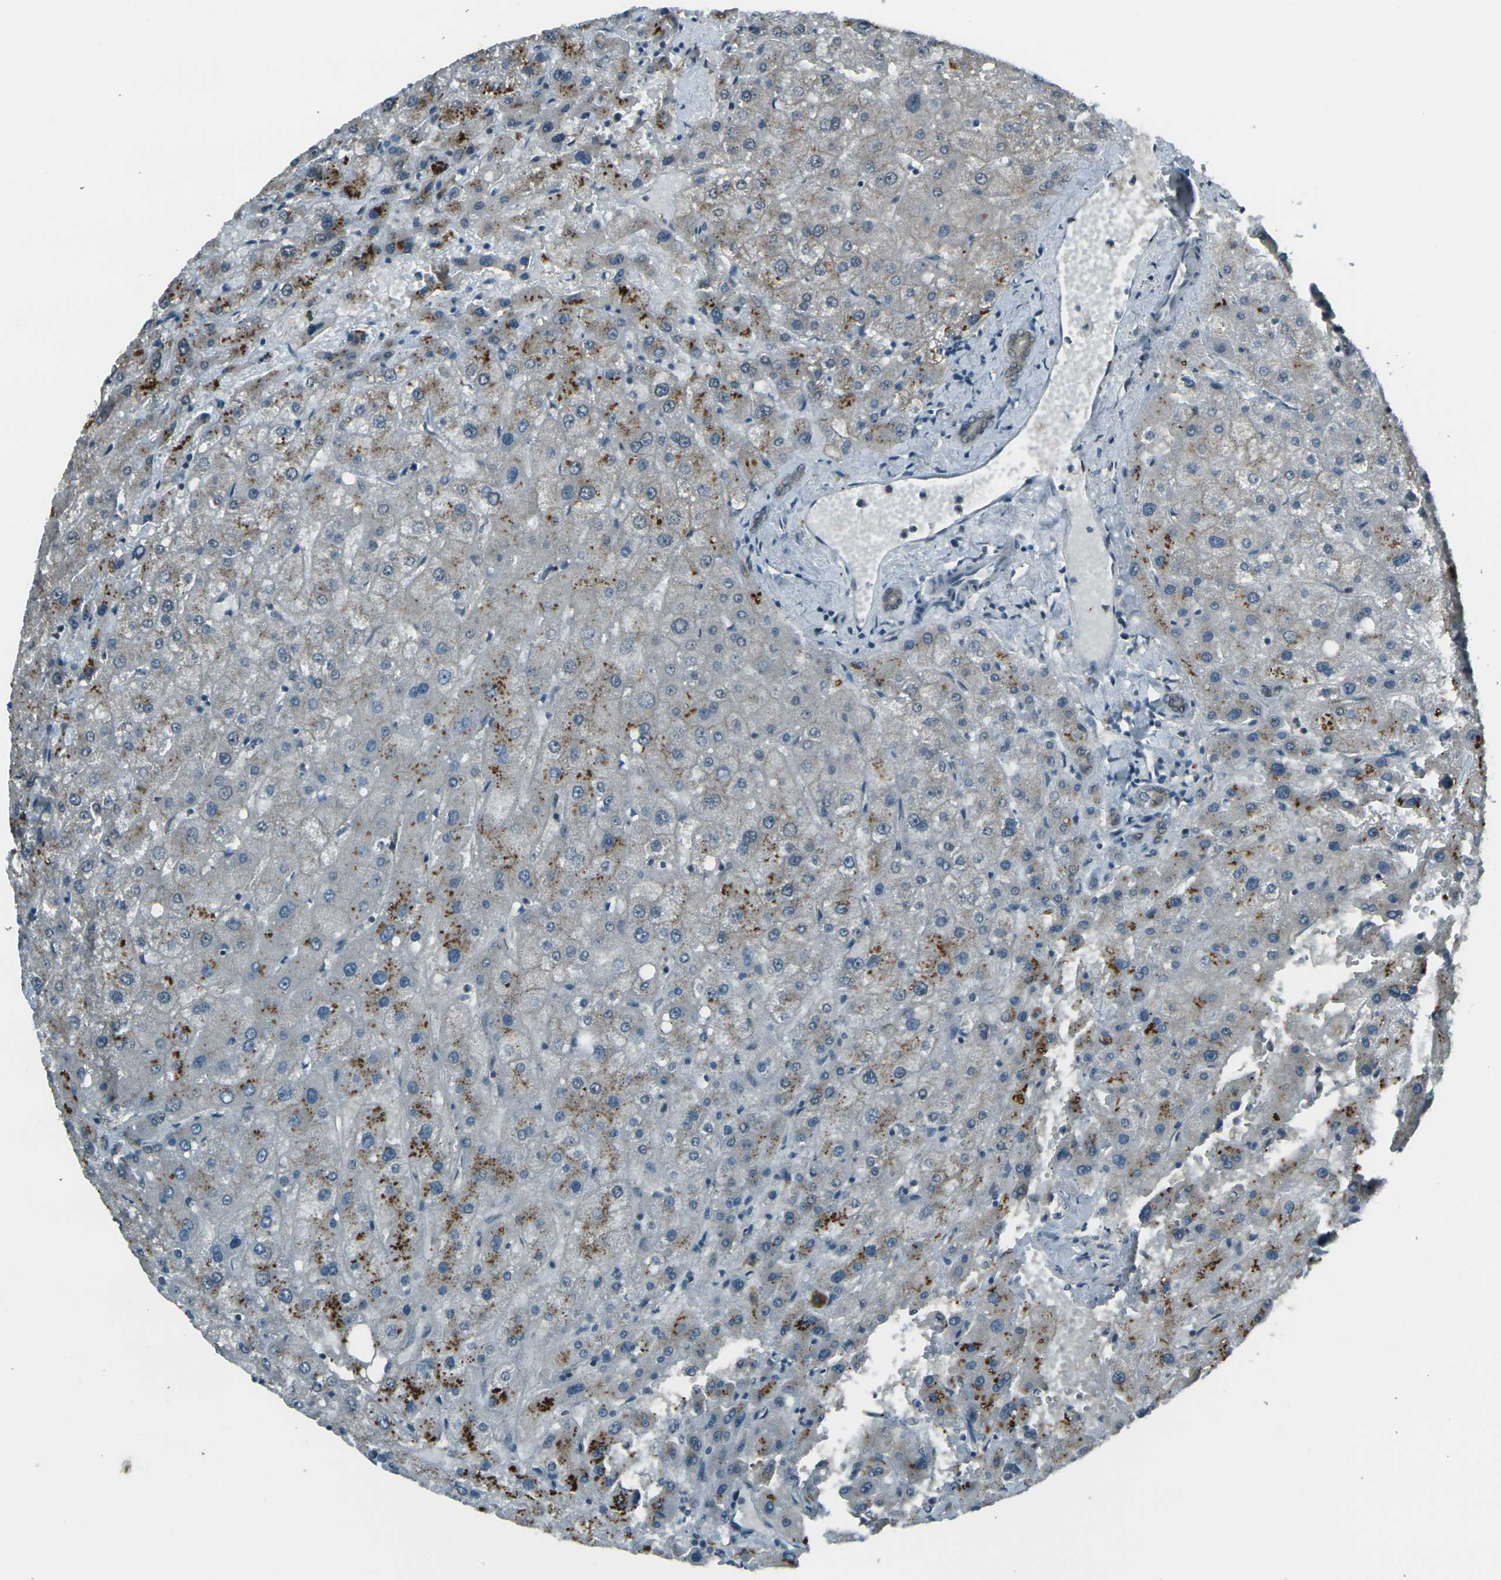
{"staining": {"intensity": "weak", "quantity": ">75%", "location": "cytoplasmic/membranous"}, "tissue": "liver", "cell_type": "Cholangiocytes", "image_type": "normal", "snomed": [{"axis": "morphology", "description": "Normal tissue, NOS"}, {"axis": "topography", "description": "Liver"}], "caption": "The micrograph displays staining of benign liver, revealing weak cytoplasmic/membranous protein positivity (brown color) within cholangiocytes. Immunohistochemistry stains the protein in brown and the nuclei are stained blue.", "gene": "GPR19", "patient": {"sex": "male", "age": 73}}